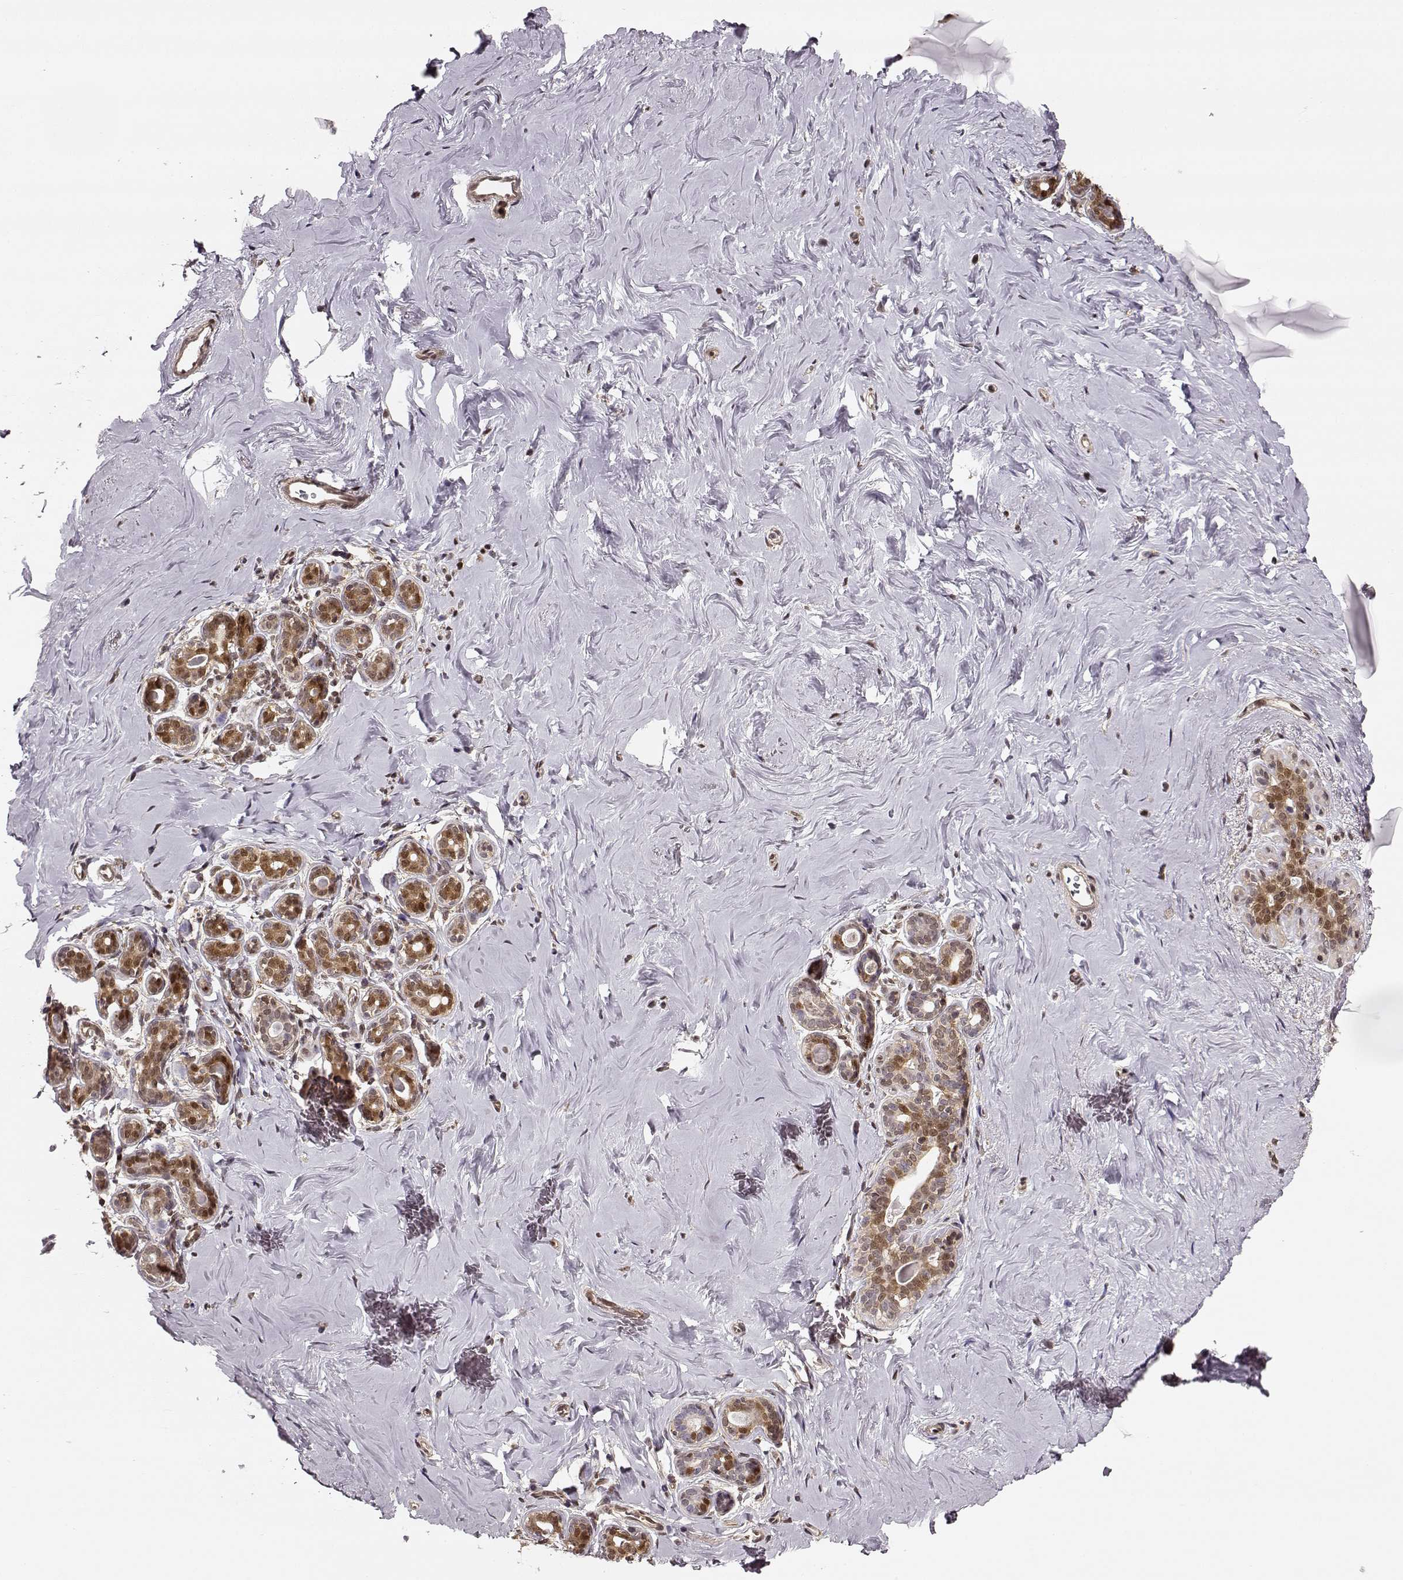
{"staining": {"intensity": "negative", "quantity": "none", "location": "none"}, "tissue": "breast", "cell_type": "Adipocytes", "image_type": "normal", "snomed": [{"axis": "morphology", "description": "Normal tissue, NOS"}, {"axis": "topography", "description": "Skin"}, {"axis": "topography", "description": "Breast"}], "caption": "A photomicrograph of breast stained for a protein demonstrates no brown staining in adipocytes.", "gene": "MFSD1", "patient": {"sex": "female", "age": 43}}